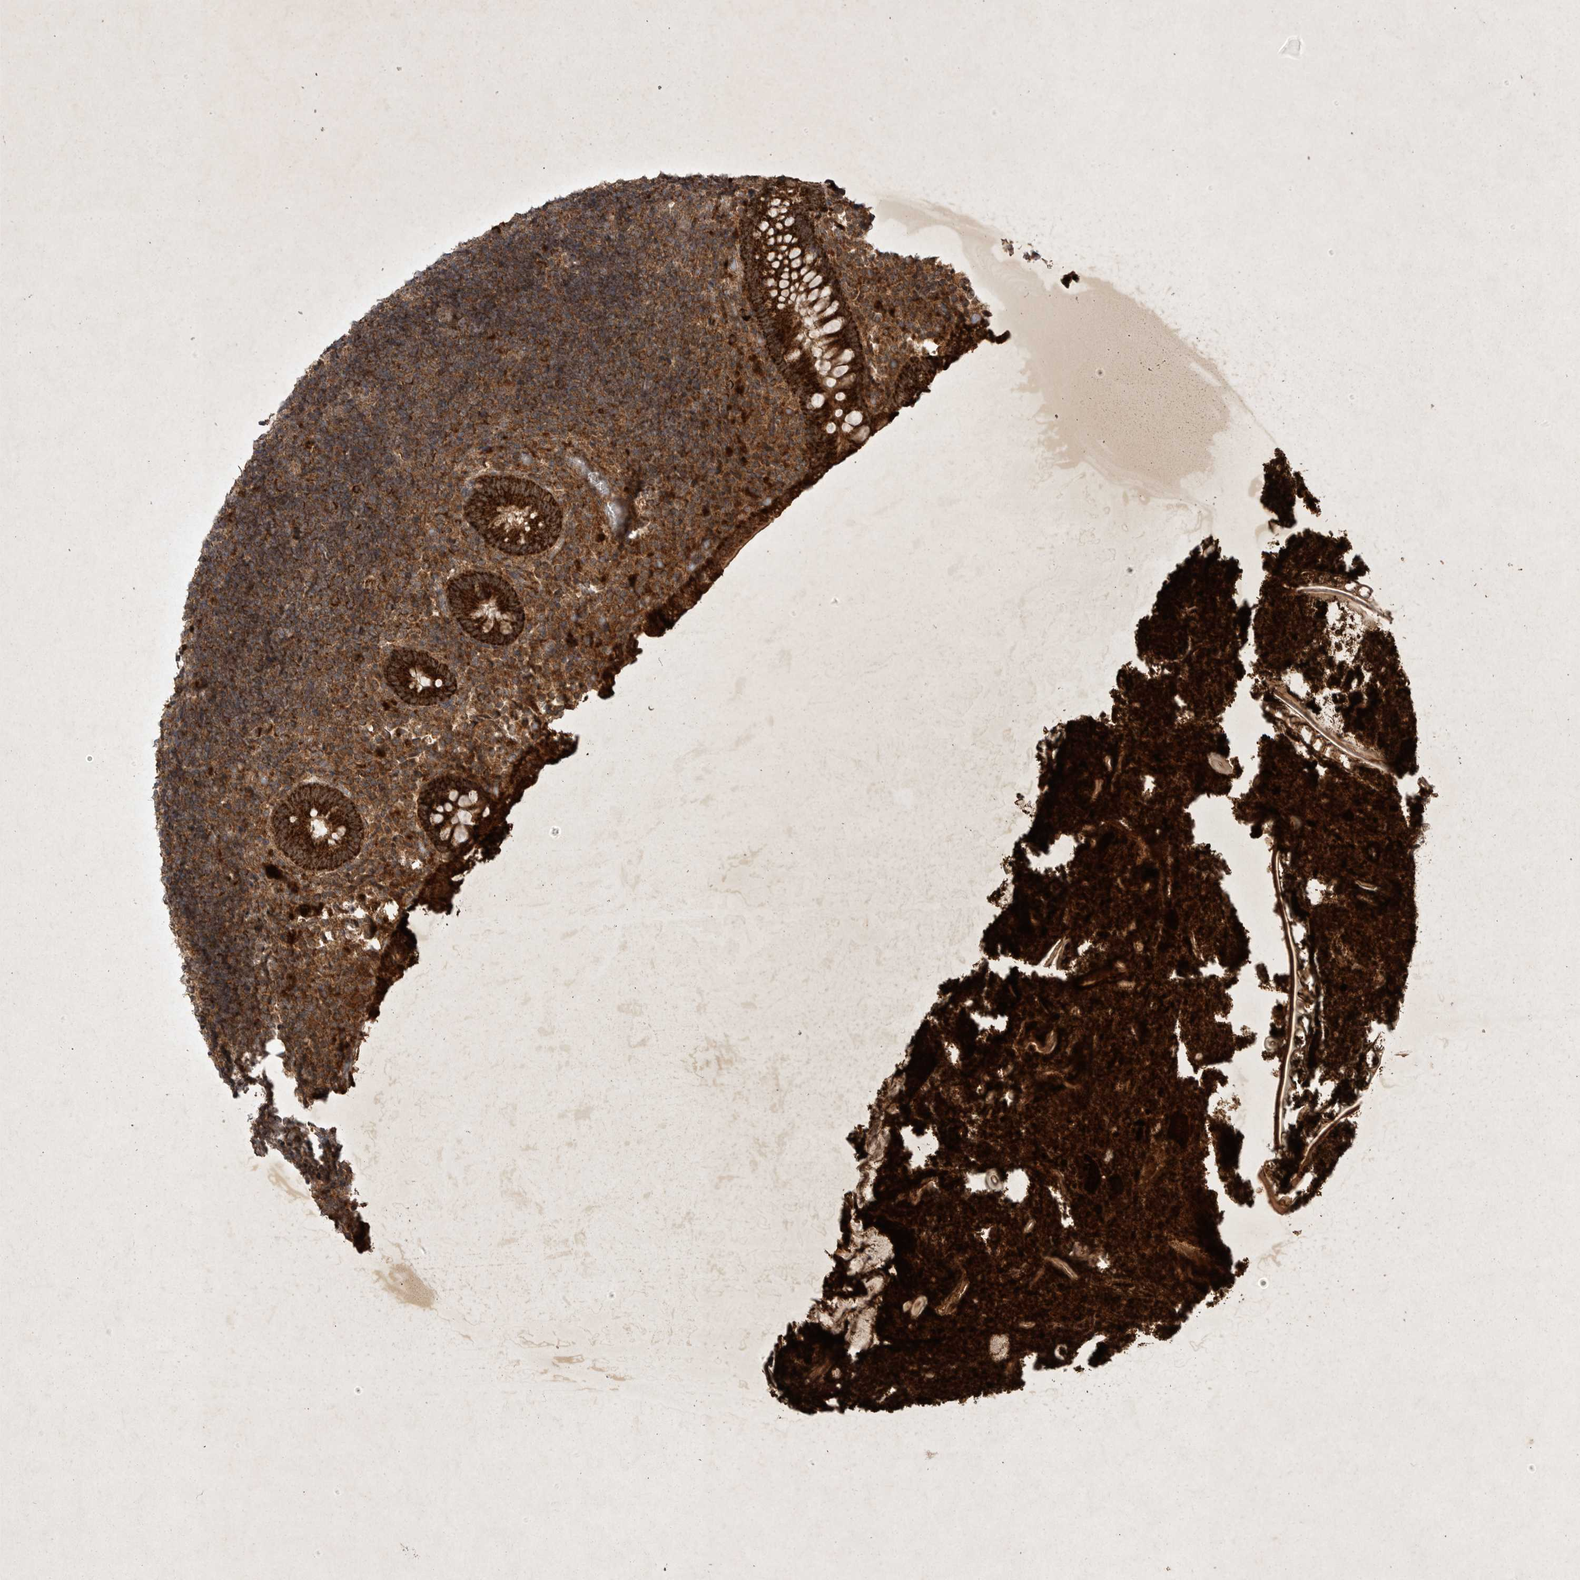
{"staining": {"intensity": "strong", "quantity": ">75%", "location": "cytoplasmic/membranous"}, "tissue": "appendix", "cell_type": "Glandular cells", "image_type": "normal", "snomed": [{"axis": "morphology", "description": "Normal tissue, NOS"}, {"axis": "topography", "description": "Appendix"}], "caption": "Glandular cells demonstrate high levels of strong cytoplasmic/membranous staining in about >75% of cells in unremarkable human appendix.", "gene": "DDR1", "patient": {"sex": "female", "age": 17}}